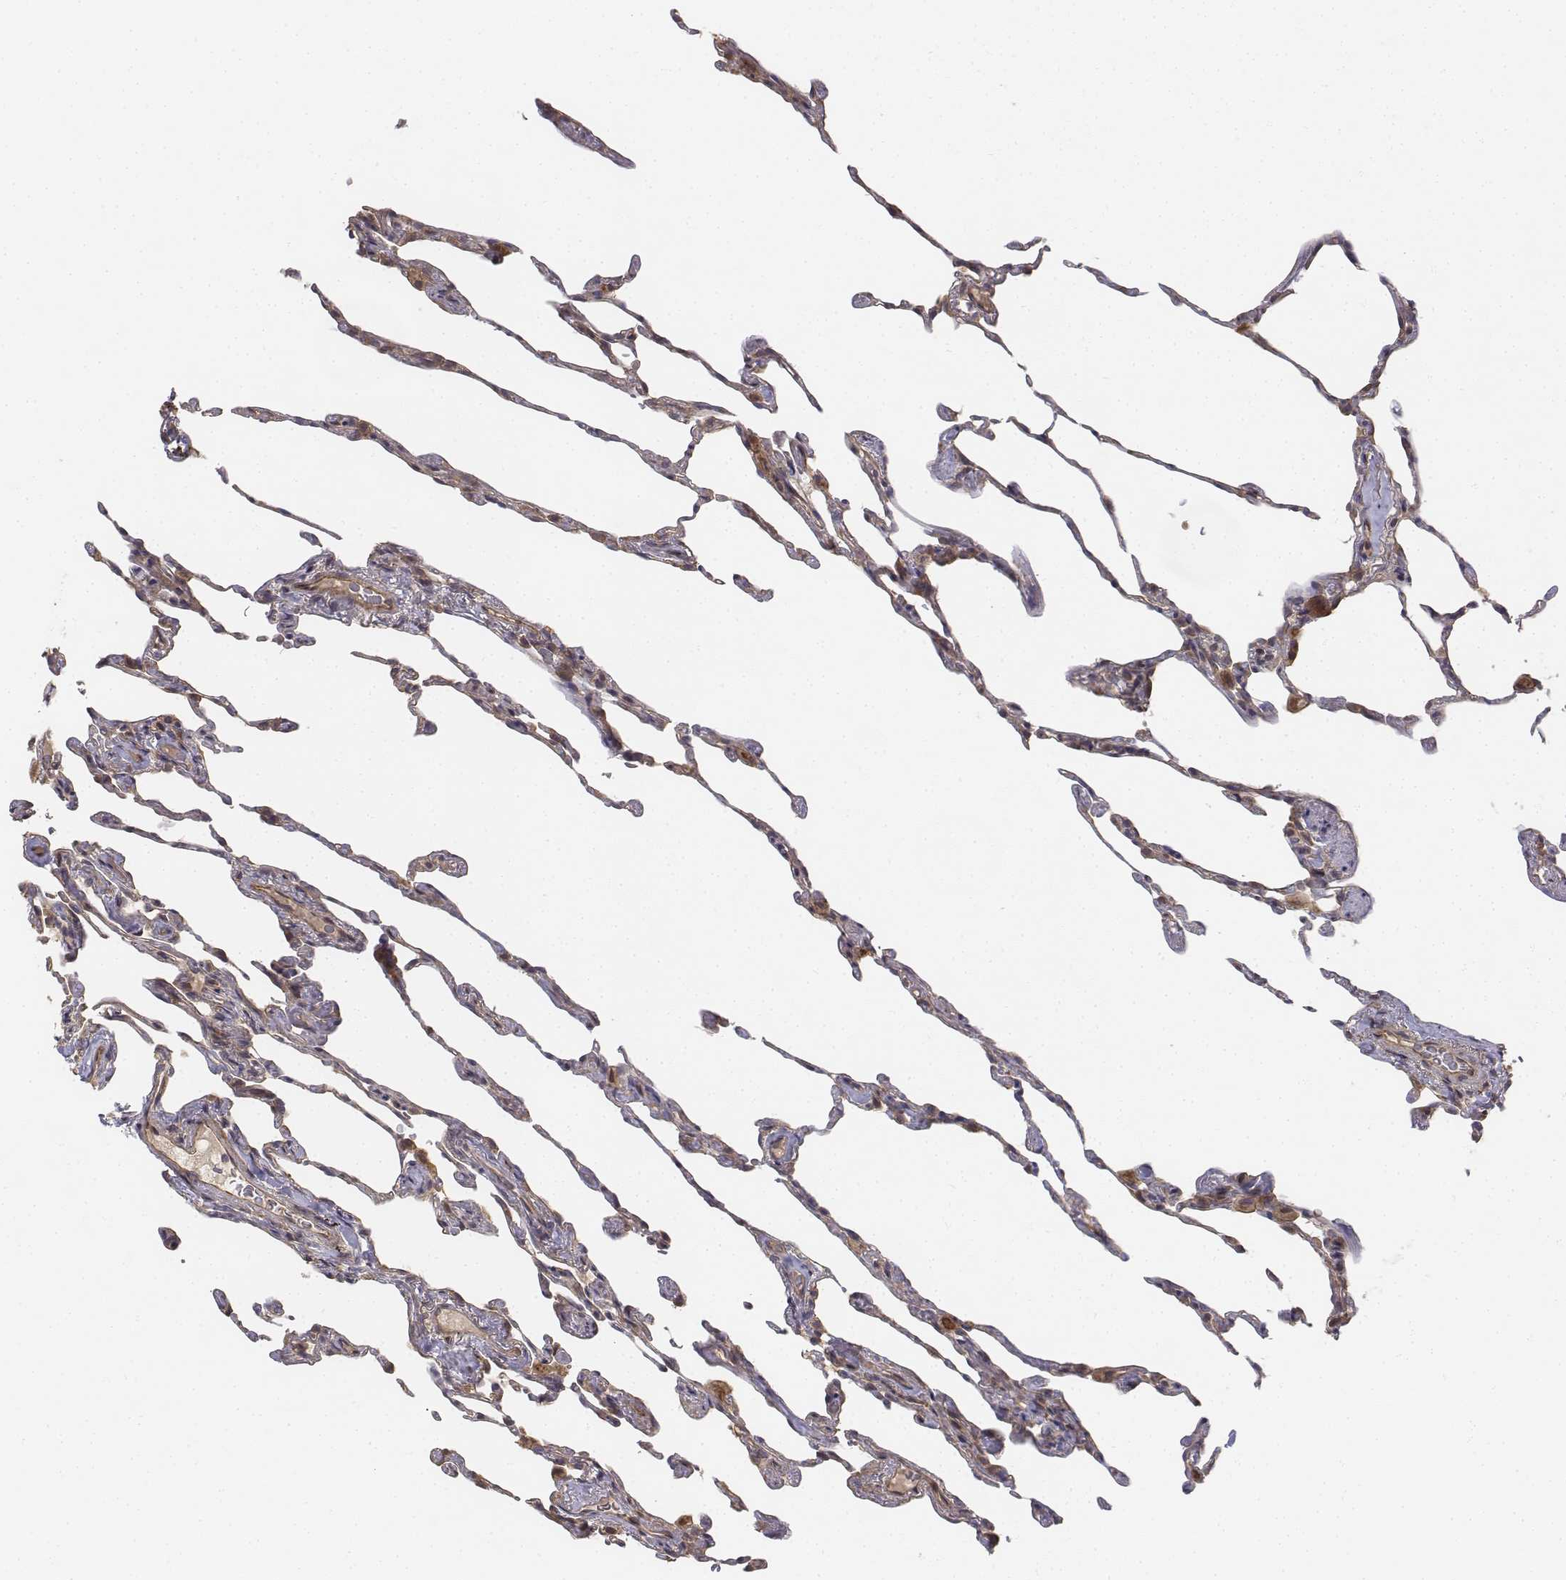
{"staining": {"intensity": "moderate", "quantity": "<25%", "location": "cytoplasmic/membranous"}, "tissue": "lung", "cell_type": "Alveolar cells", "image_type": "normal", "snomed": [{"axis": "morphology", "description": "Normal tissue, NOS"}, {"axis": "topography", "description": "Lung"}], "caption": "Immunohistochemical staining of normal human lung demonstrates low levels of moderate cytoplasmic/membranous staining in approximately <25% of alveolar cells.", "gene": "FBXO21", "patient": {"sex": "female", "age": 57}}